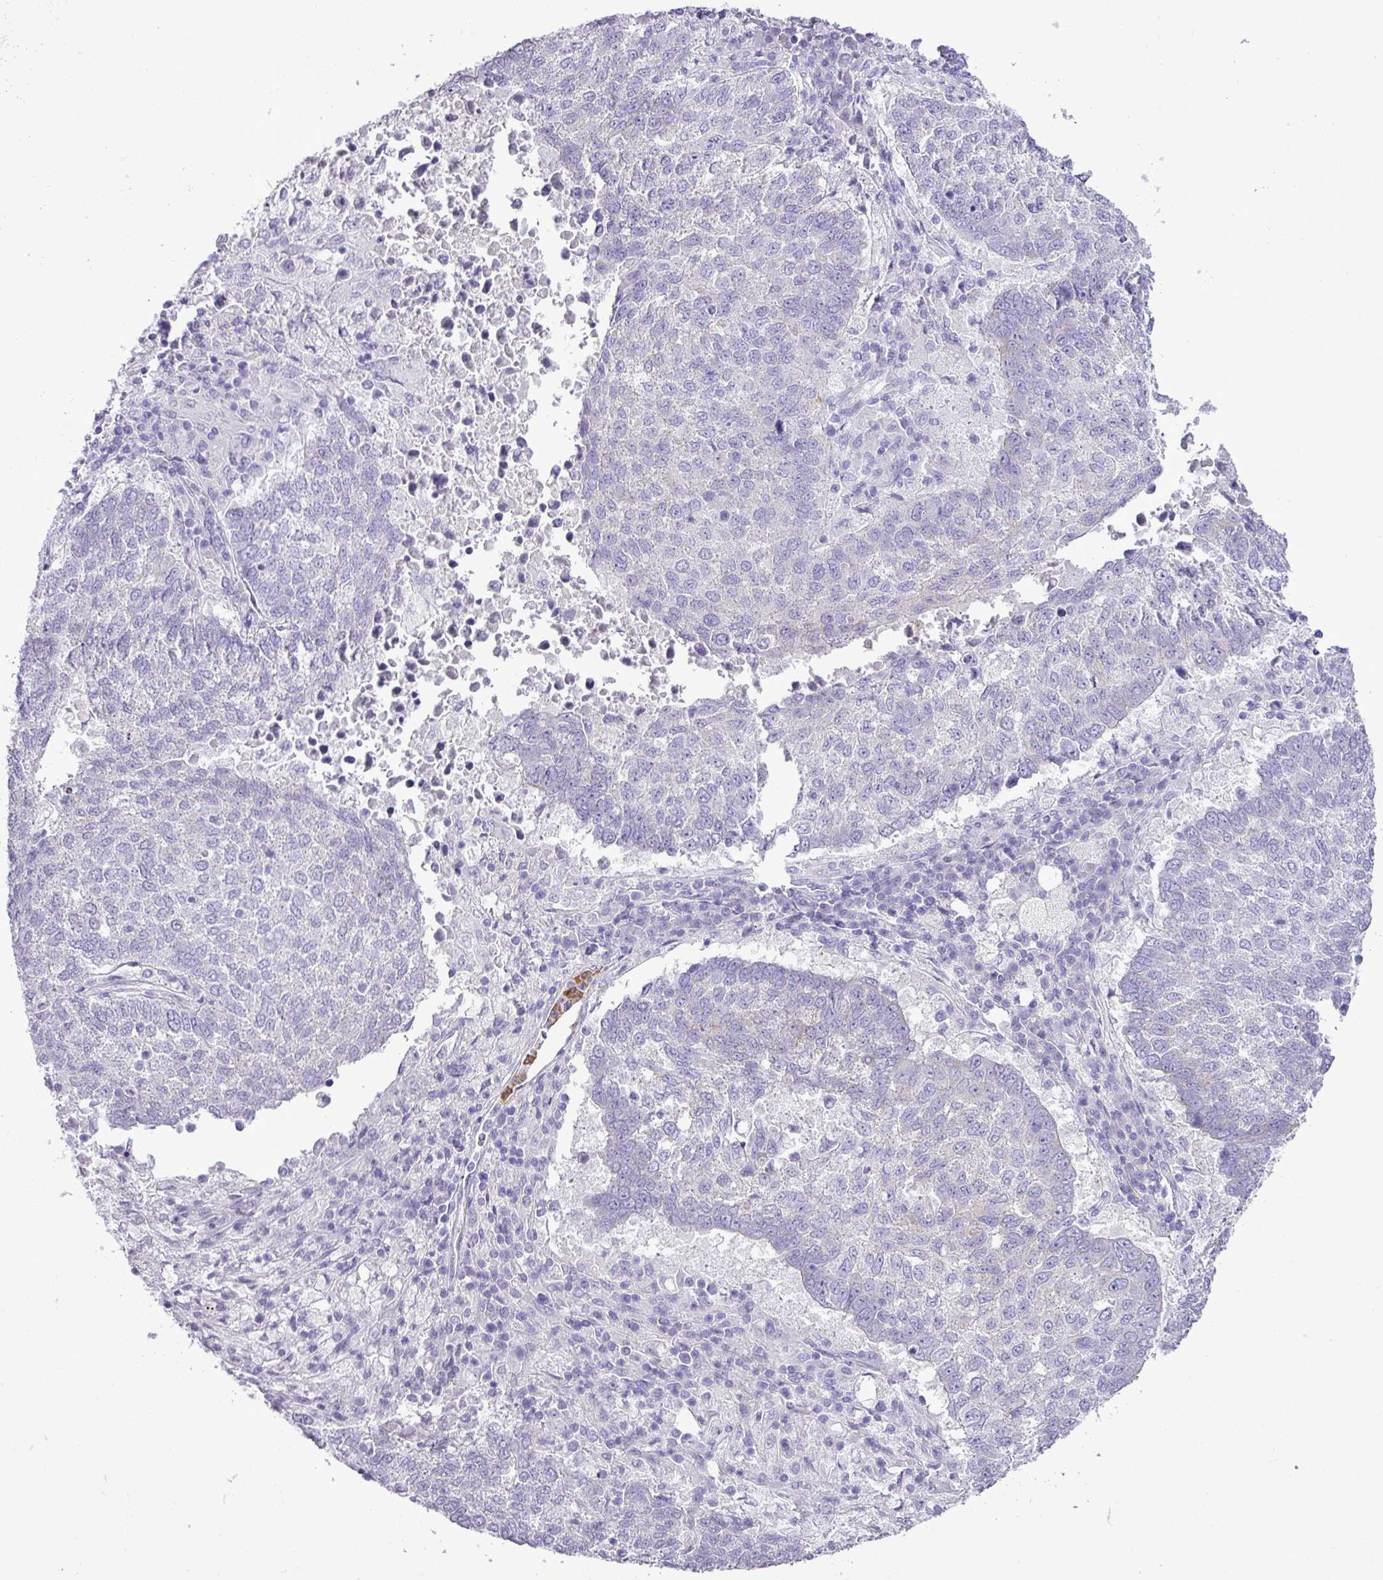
{"staining": {"intensity": "negative", "quantity": "none", "location": "none"}, "tissue": "lung cancer", "cell_type": "Tumor cells", "image_type": "cancer", "snomed": [{"axis": "morphology", "description": "Squamous cell carcinoma, NOS"}, {"axis": "topography", "description": "Lung"}], "caption": "High magnification brightfield microscopy of squamous cell carcinoma (lung) stained with DAB (3,3'-diaminobenzidine) (brown) and counterstained with hematoxylin (blue): tumor cells show no significant positivity.", "gene": "ZSCAN5A", "patient": {"sex": "male", "age": 73}}